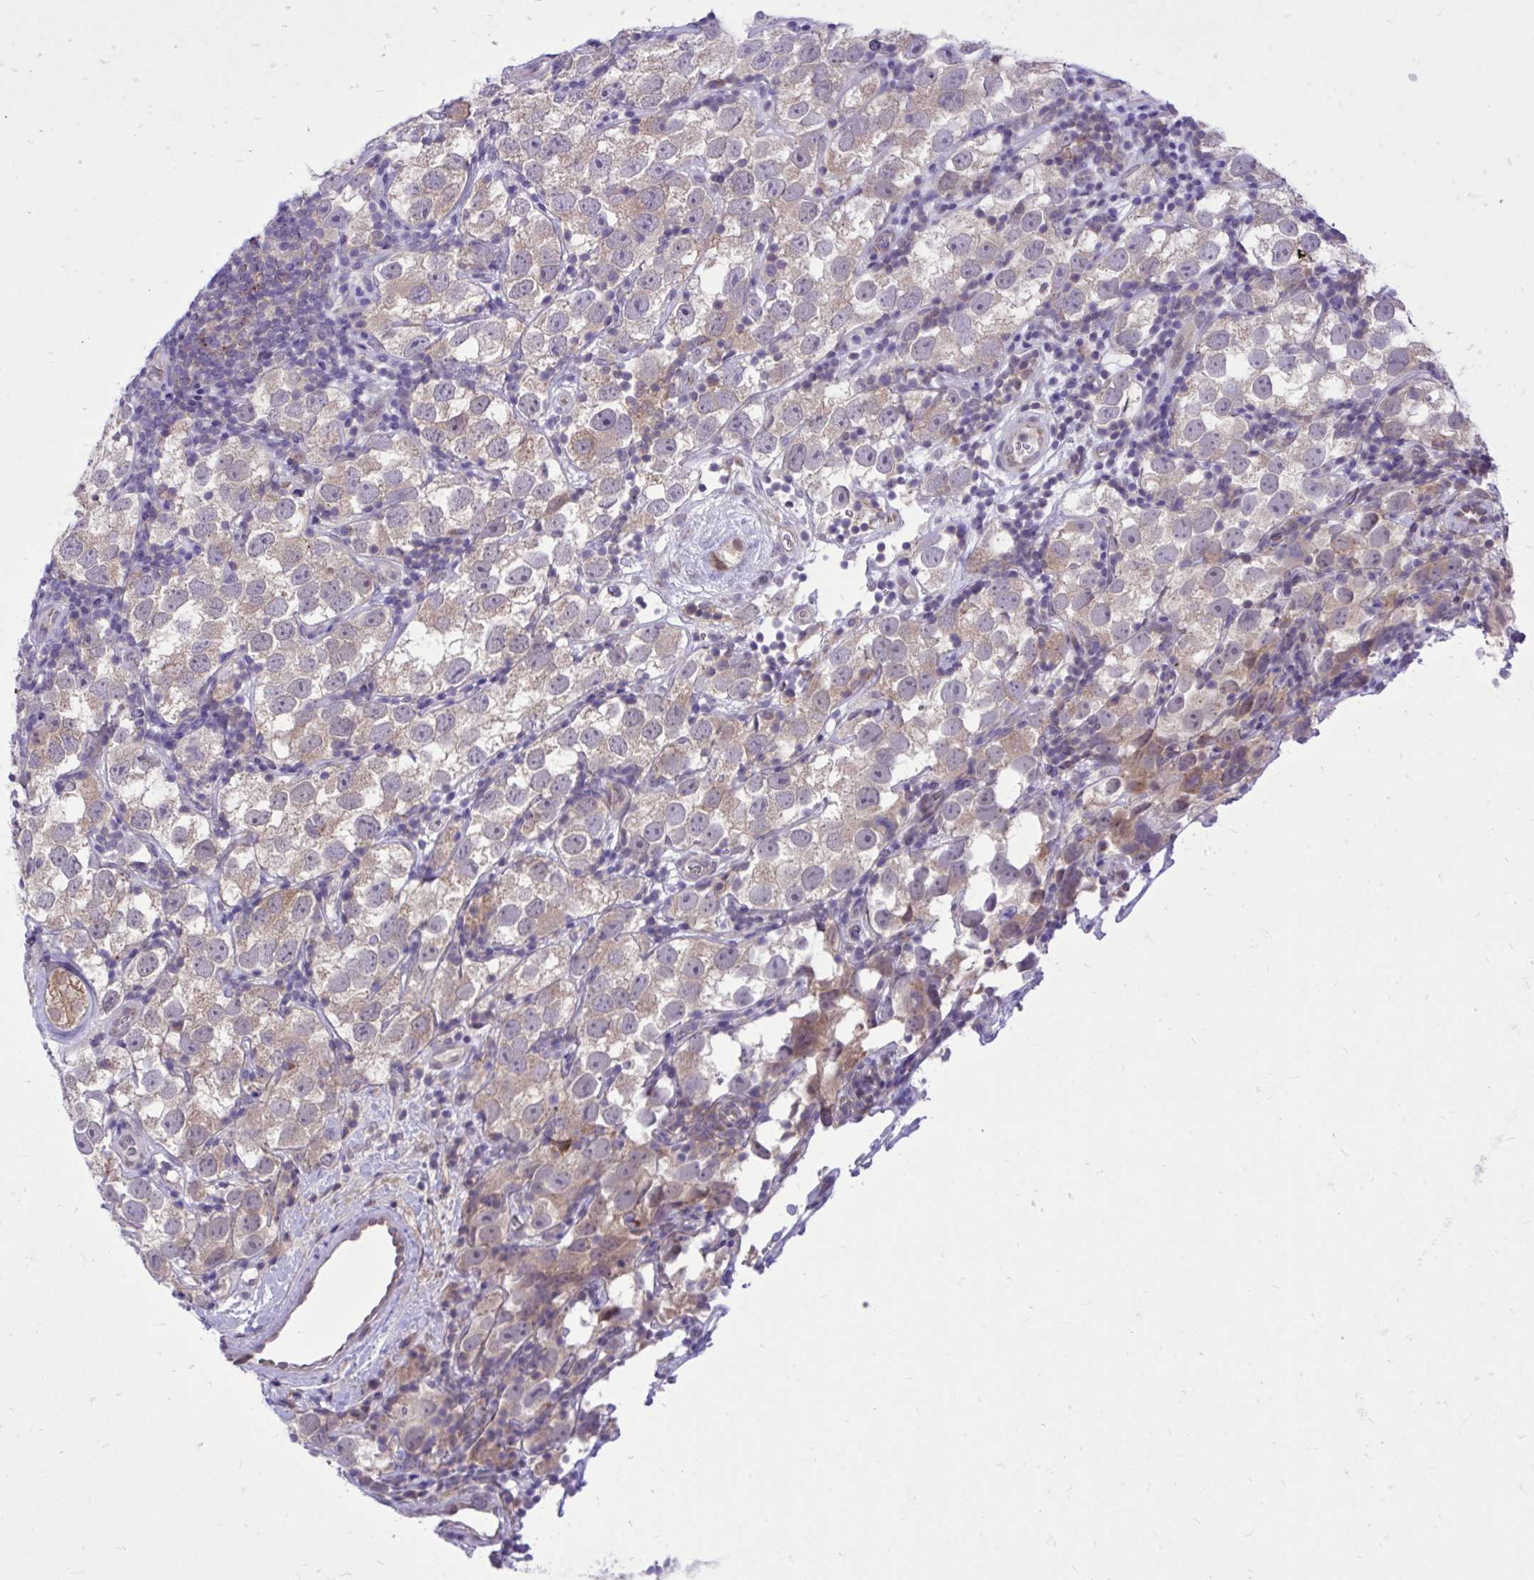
{"staining": {"intensity": "weak", "quantity": "<25%", "location": "cytoplasmic/membranous"}, "tissue": "testis cancer", "cell_type": "Tumor cells", "image_type": "cancer", "snomed": [{"axis": "morphology", "description": "Seminoma, NOS"}, {"axis": "topography", "description": "Testis"}], "caption": "IHC photomicrograph of testis cancer stained for a protein (brown), which demonstrates no expression in tumor cells.", "gene": "CEACAM18", "patient": {"sex": "male", "age": 26}}